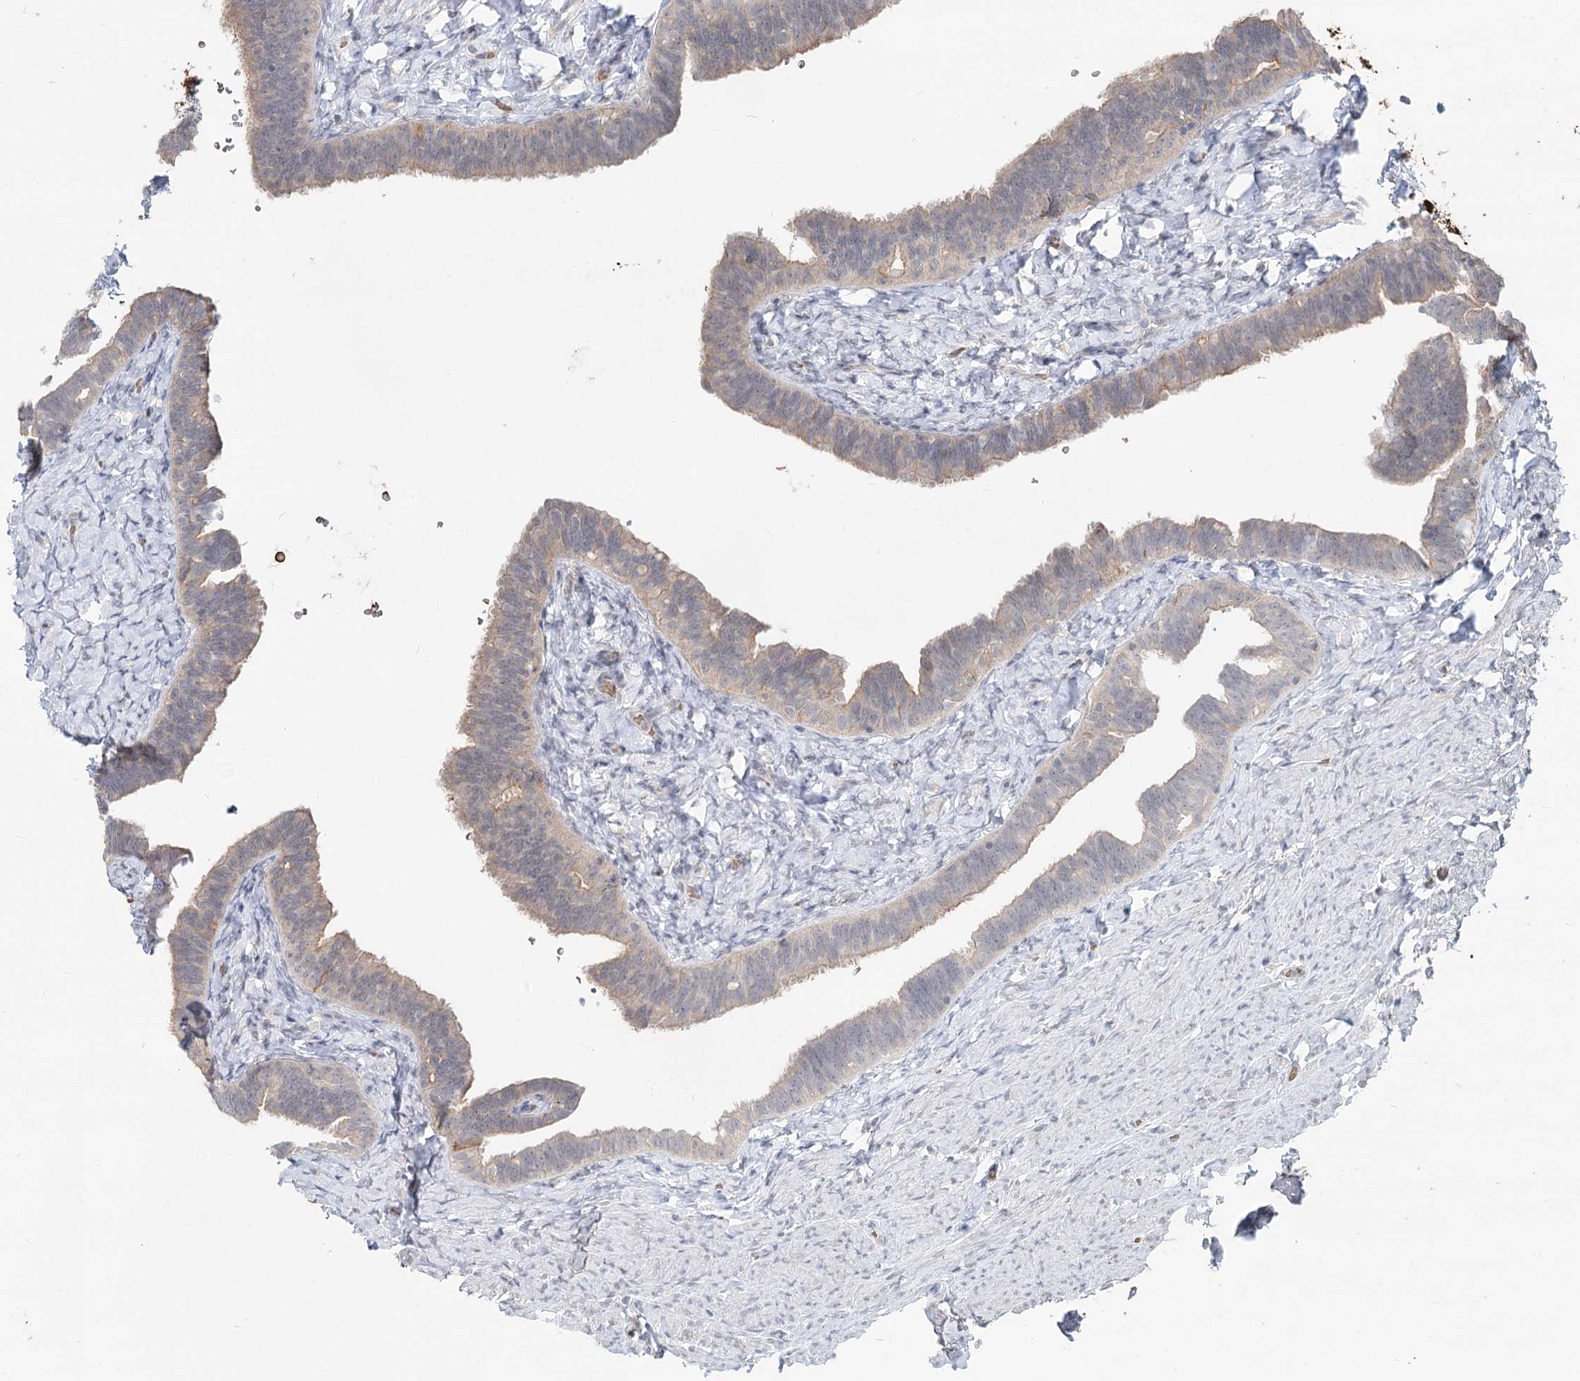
{"staining": {"intensity": "weak", "quantity": "<25%", "location": "cytoplasmic/membranous"}, "tissue": "fallopian tube", "cell_type": "Glandular cells", "image_type": "normal", "snomed": [{"axis": "morphology", "description": "Normal tissue, NOS"}, {"axis": "topography", "description": "Fallopian tube"}], "caption": "An image of human fallopian tube is negative for staining in glandular cells. (DAB (3,3'-diaminobenzidine) immunohistochemistry (IHC) visualized using brightfield microscopy, high magnification).", "gene": "FBXO7", "patient": {"sex": "female", "age": 39}}